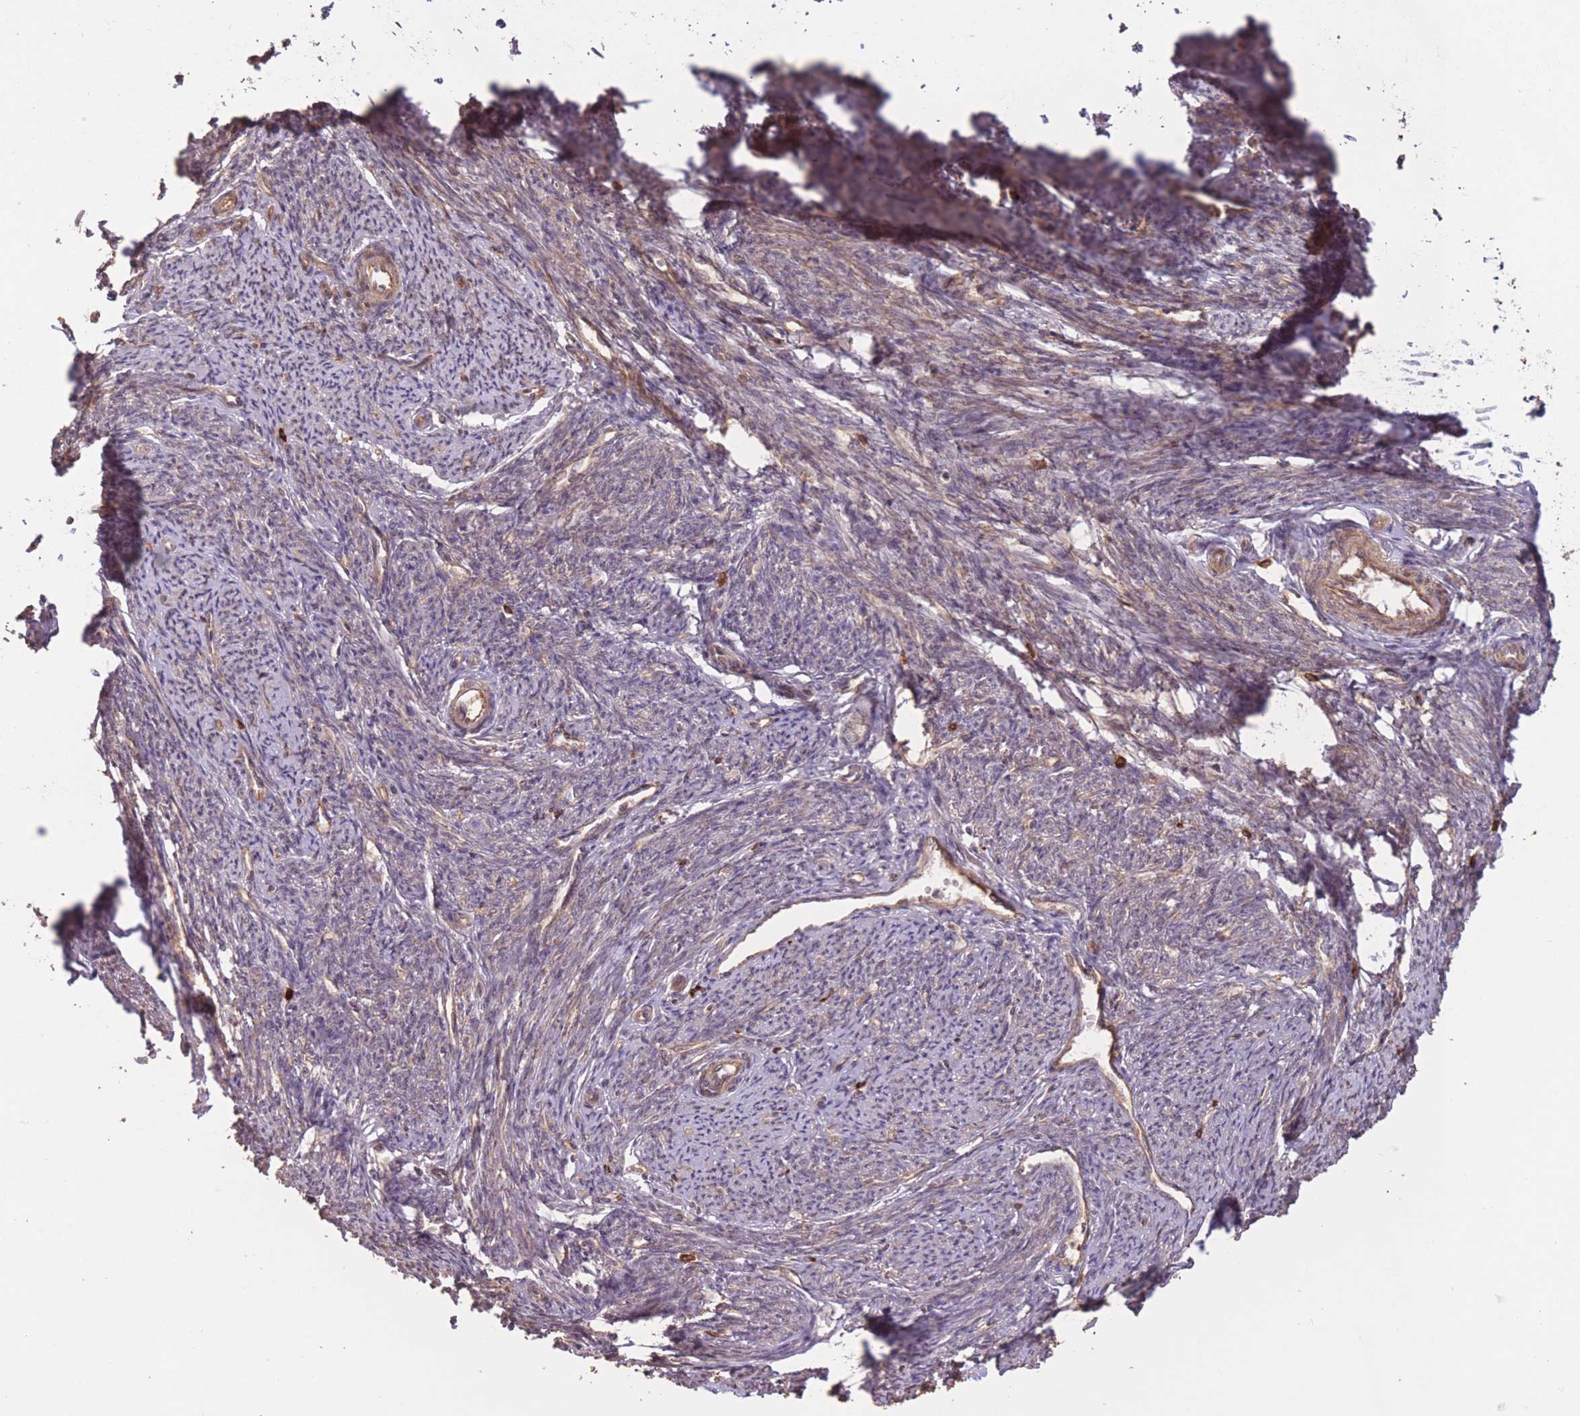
{"staining": {"intensity": "weak", "quantity": "<25%", "location": "cytoplasmic/membranous"}, "tissue": "smooth muscle", "cell_type": "Smooth muscle cells", "image_type": "normal", "snomed": [{"axis": "morphology", "description": "Normal tissue, NOS"}, {"axis": "topography", "description": "Smooth muscle"}, {"axis": "topography", "description": "Uterus"}], "caption": "A photomicrograph of human smooth muscle is negative for staining in smooth muscle cells. (Immunohistochemistry (ihc), brightfield microscopy, high magnification).", "gene": "ERBB3", "patient": {"sex": "female", "age": 59}}